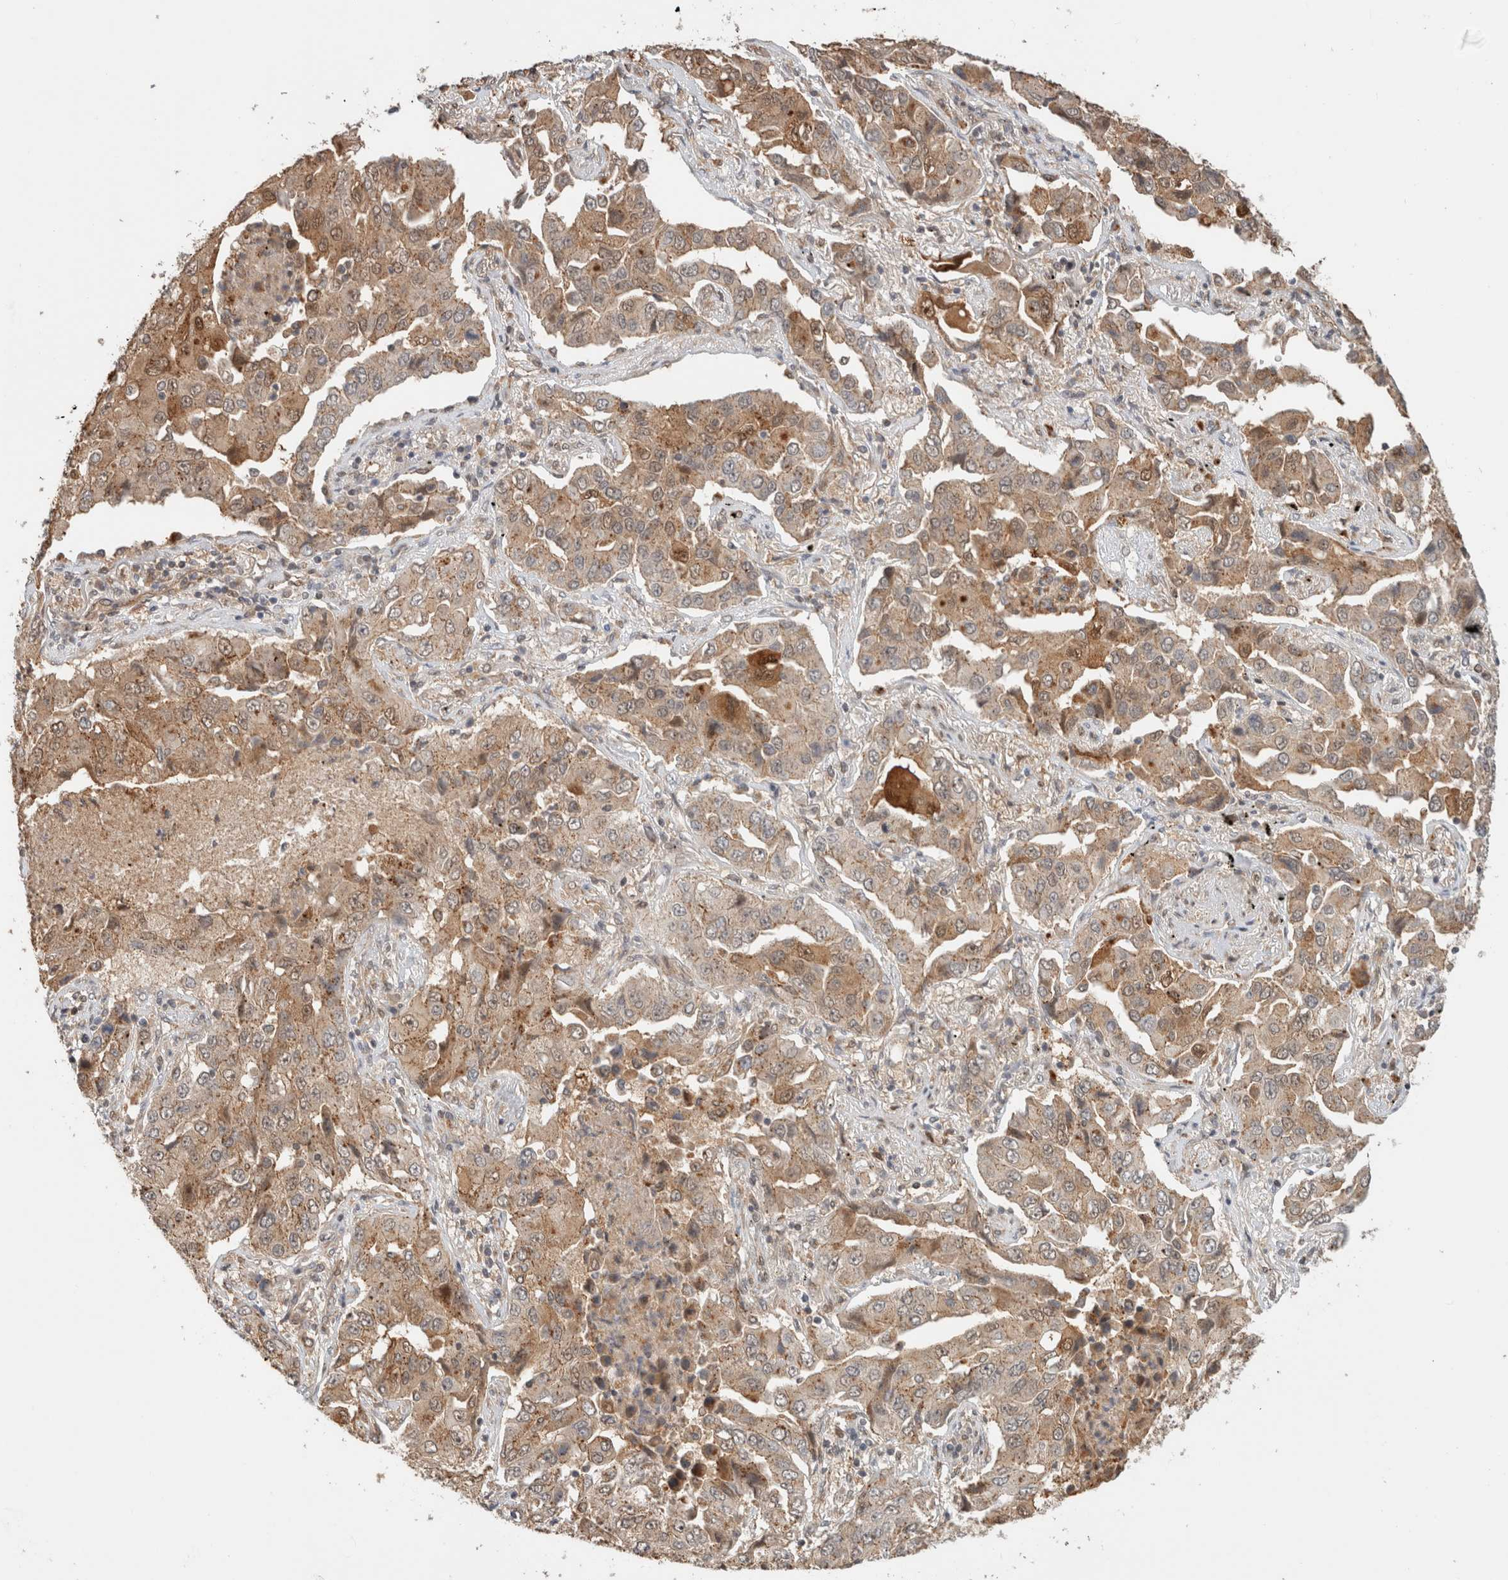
{"staining": {"intensity": "weak", "quantity": ">75%", "location": "cytoplasmic/membranous"}, "tissue": "lung cancer", "cell_type": "Tumor cells", "image_type": "cancer", "snomed": [{"axis": "morphology", "description": "Adenocarcinoma, NOS"}, {"axis": "topography", "description": "Lung"}], "caption": "Immunohistochemistry (DAB) staining of adenocarcinoma (lung) demonstrates weak cytoplasmic/membranous protein staining in about >75% of tumor cells.", "gene": "OTUD6B", "patient": {"sex": "female", "age": 65}}